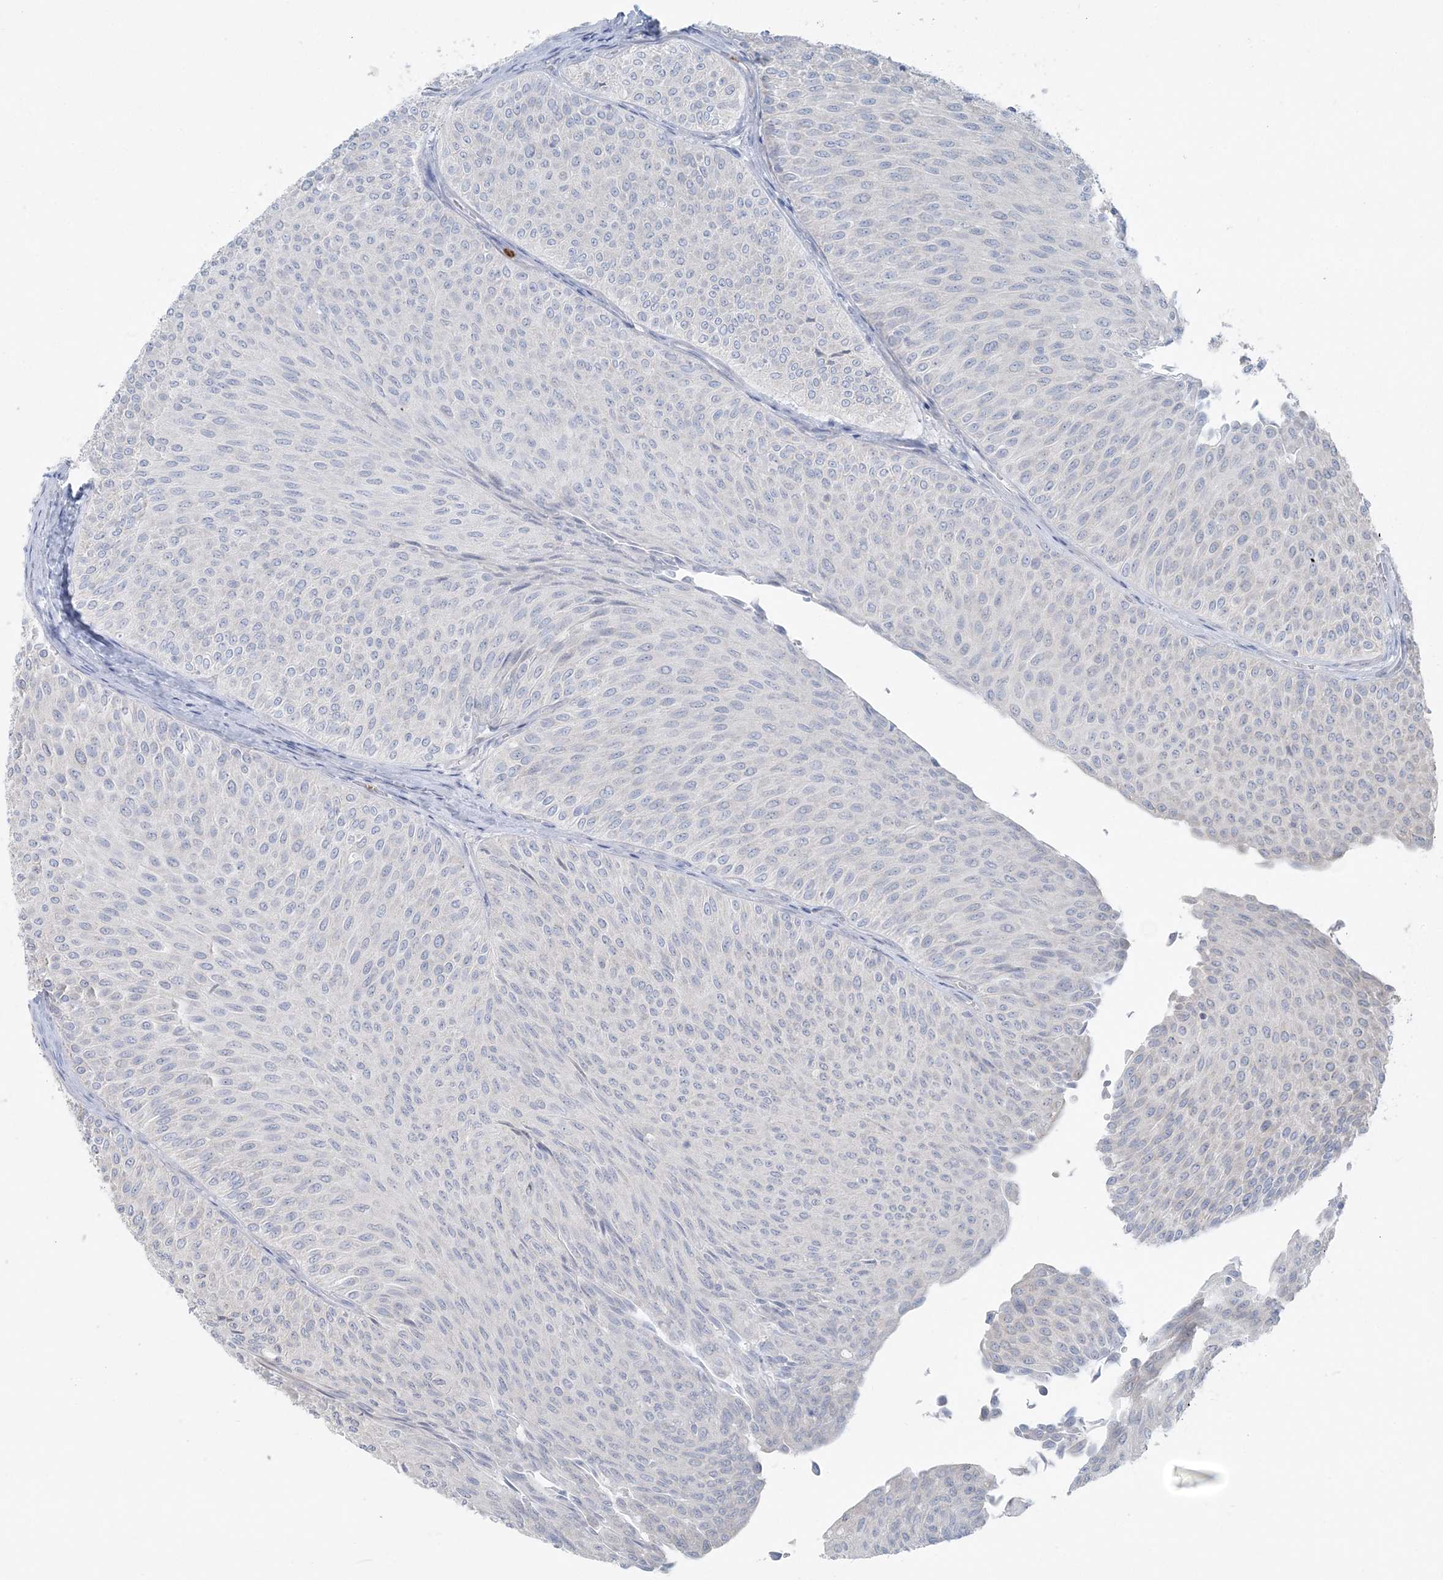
{"staining": {"intensity": "negative", "quantity": "none", "location": "none"}, "tissue": "urothelial cancer", "cell_type": "Tumor cells", "image_type": "cancer", "snomed": [{"axis": "morphology", "description": "Urothelial carcinoma, Low grade"}, {"axis": "topography", "description": "Urinary bladder"}], "caption": "Tumor cells show no significant protein positivity in urothelial cancer.", "gene": "CCNJ", "patient": {"sex": "male", "age": 78}}